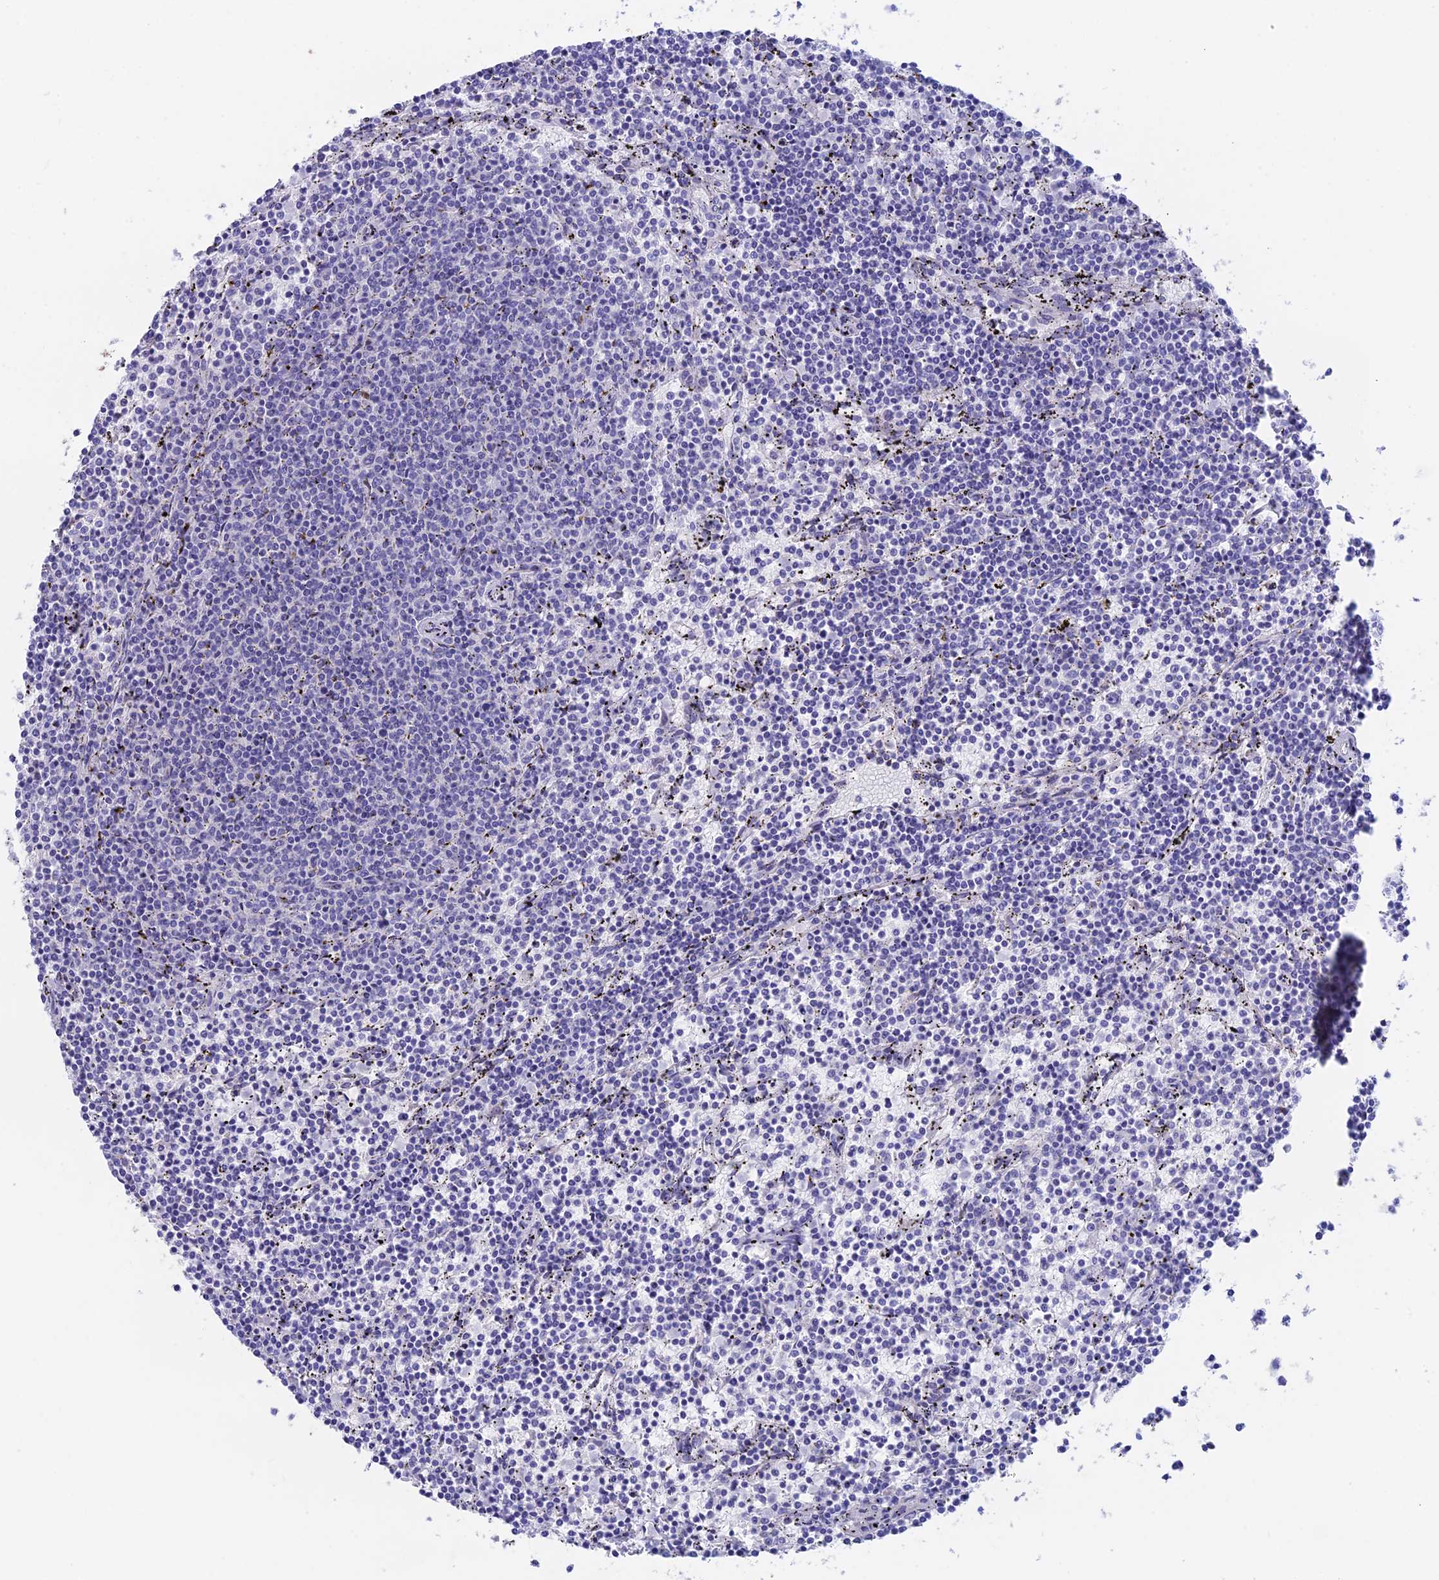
{"staining": {"intensity": "negative", "quantity": "none", "location": "none"}, "tissue": "lymphoma", "cell_type": "Tumor cells", "image_type": "cancer", "snomed": [{"axis": "morphology", "description": "Malignant lymphoma, non-Hodgkin's type, Low grade"}, {"axis": "topography", "description": "Spleen"}], "caption": "Immunohistochemistry (IHC) image of lymphoma stained for a protein (brown), which reveals no expression in tumor cells.", "gene": "BTBD19", "patient": {"sex": "female", "age": 50}}